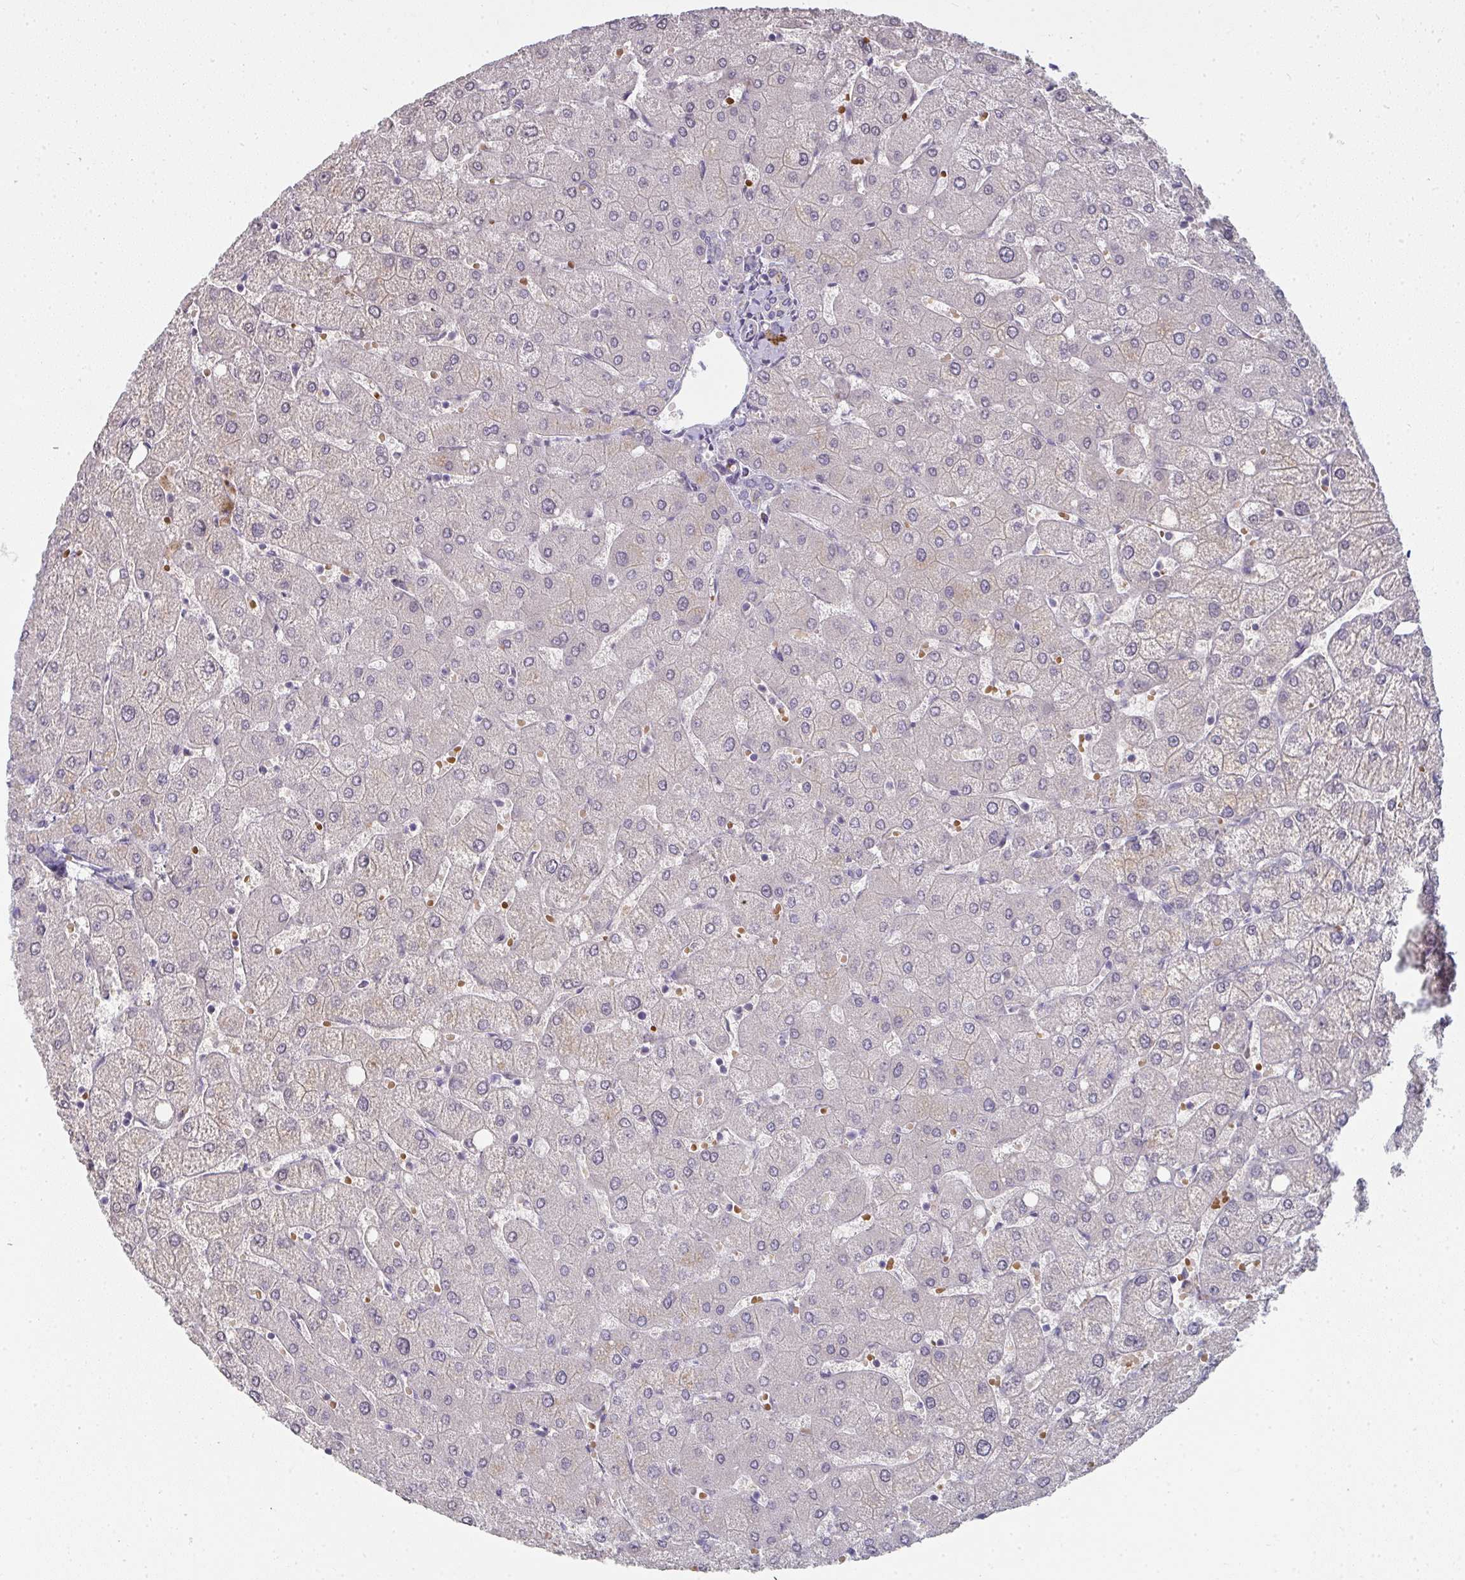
{"staining": {"intensity": "negative", "quantity": "none", "location": "none"}, "tissue": "liver", "cell_type": "Cholangiocytes", "image_type": "normal", "snomed": [{"axis": "morphology", "description": "Normal tissue, NOS"}, {"axis": "topography", "description": "Liver"}], "caption": "A high-resolution photomicrograph shows immunohistochemistry (IHC) staining of benign liver, which demonstrates no significant staining in cholangiocytes. (DAB (3,3'-diaminobenzidine) immunohistochemistry, high magnification).", "gene": "SHB", "patient": {"sex": "female", "age": 54}}